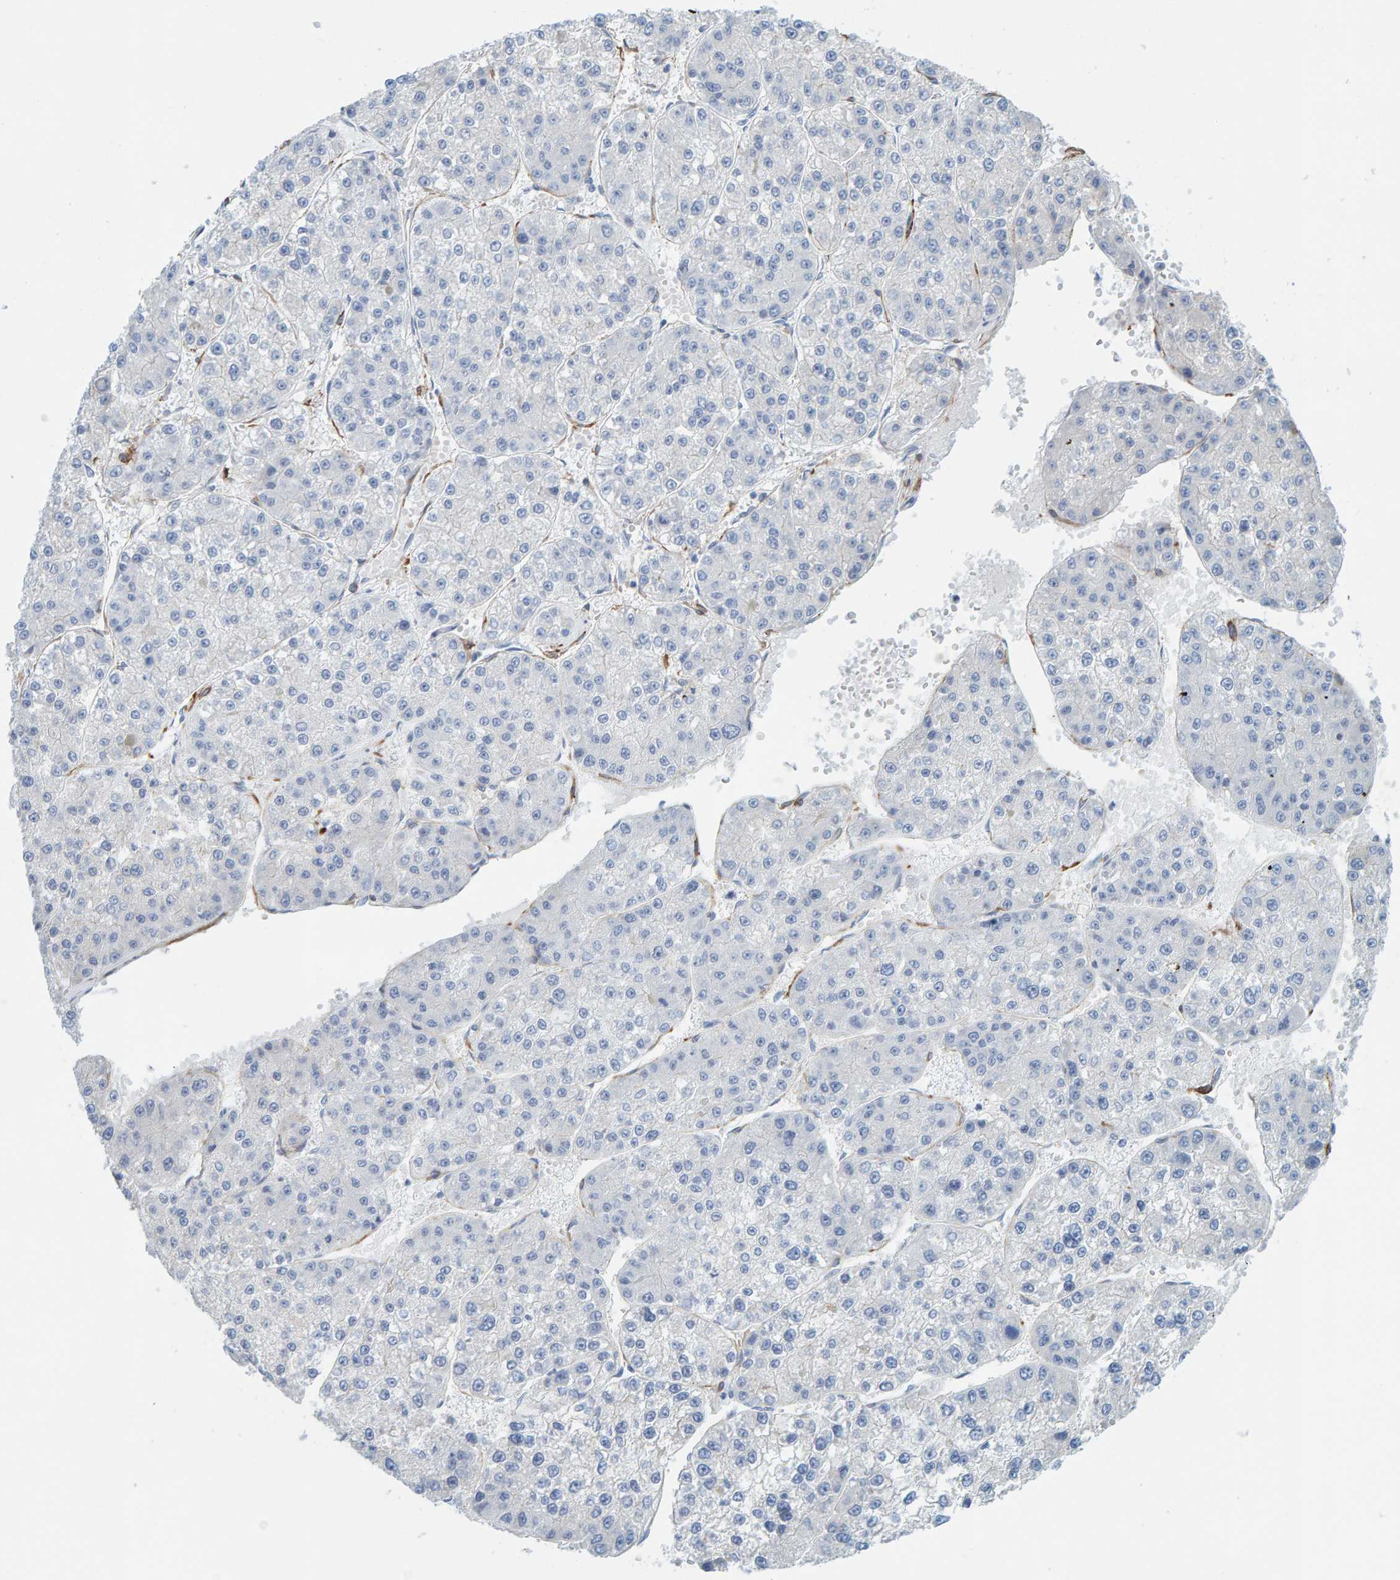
{"staining": {"intensity": "negative", "quantity": "none", "location": "none"}, "tissue": "liver cancer", "cell_type": "Tumor cells", "image_type": "cancer", "snomed": [{"axis": "morphology", "description": "Carcinoma, Hepatocellular, NOS"}, {"axis": "topography", "description": "Liver"}], "caption": "Liver hepatocellular carcinoma stained for a protein using immunohistochemistry reveals no positivity tumor cells.", "gene": "MAP1B", "patient": {"sex": "female", "age": 73}}